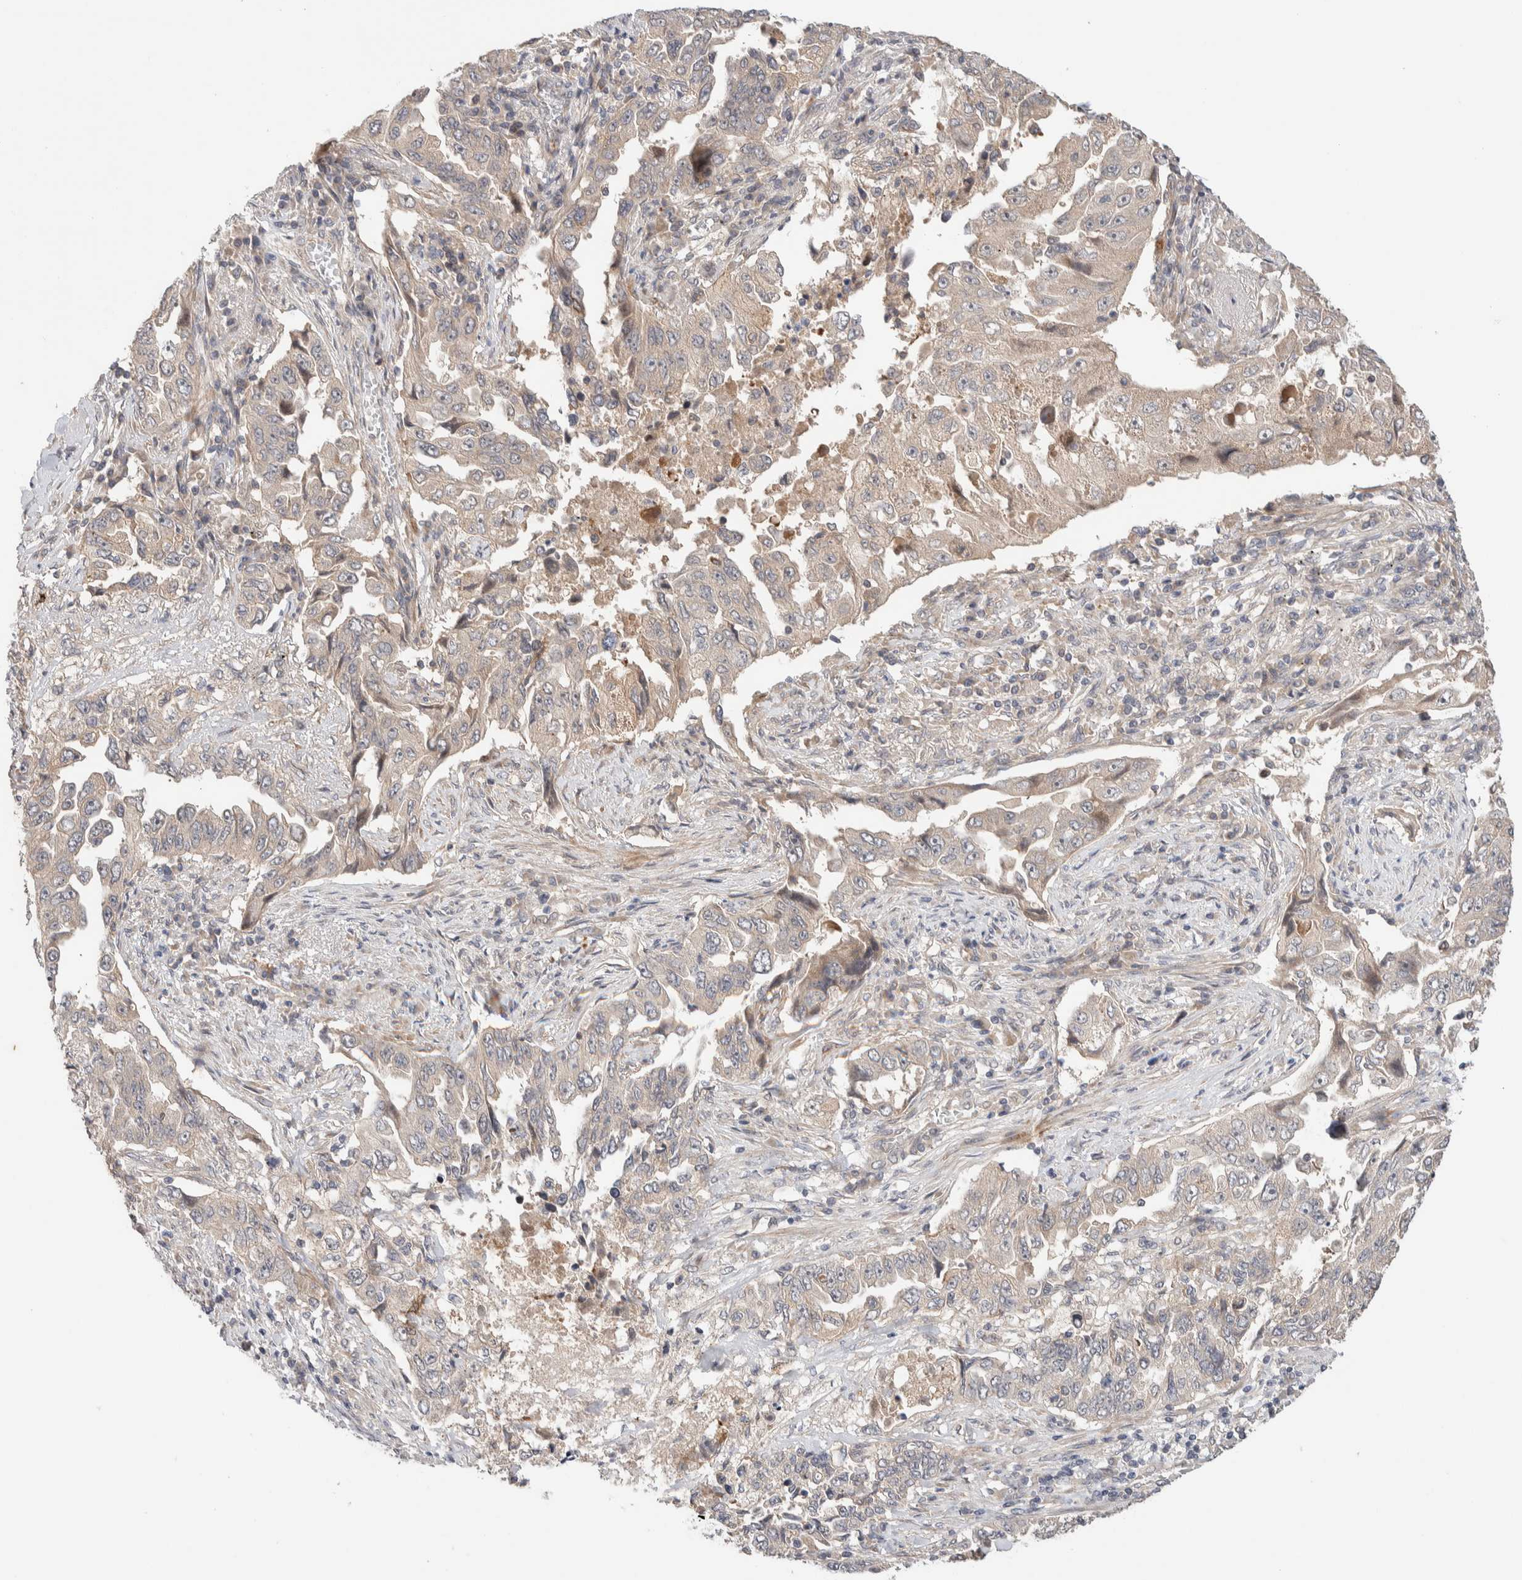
{"staining": {"intensity": "weak", "quantity": "<25%", "location": "cytoplasmic/membranous"}, "tissue": "lung cancer", "cell_type": "Tumor cells", "image_type": "cancer", "snomed": [{"axis": "morphology", "description": "Adenocarcinoma, NOS"}, {"axis": "topography", "description": "Lung"}], "caption": "This is a micrograph of immunohistochemistry (IHC) staining of adenocarcinoma (lung), which shows no positivity in tumor cells.", "gene": "PRDM15", "patient": {"sex": "female", "age": 51}}